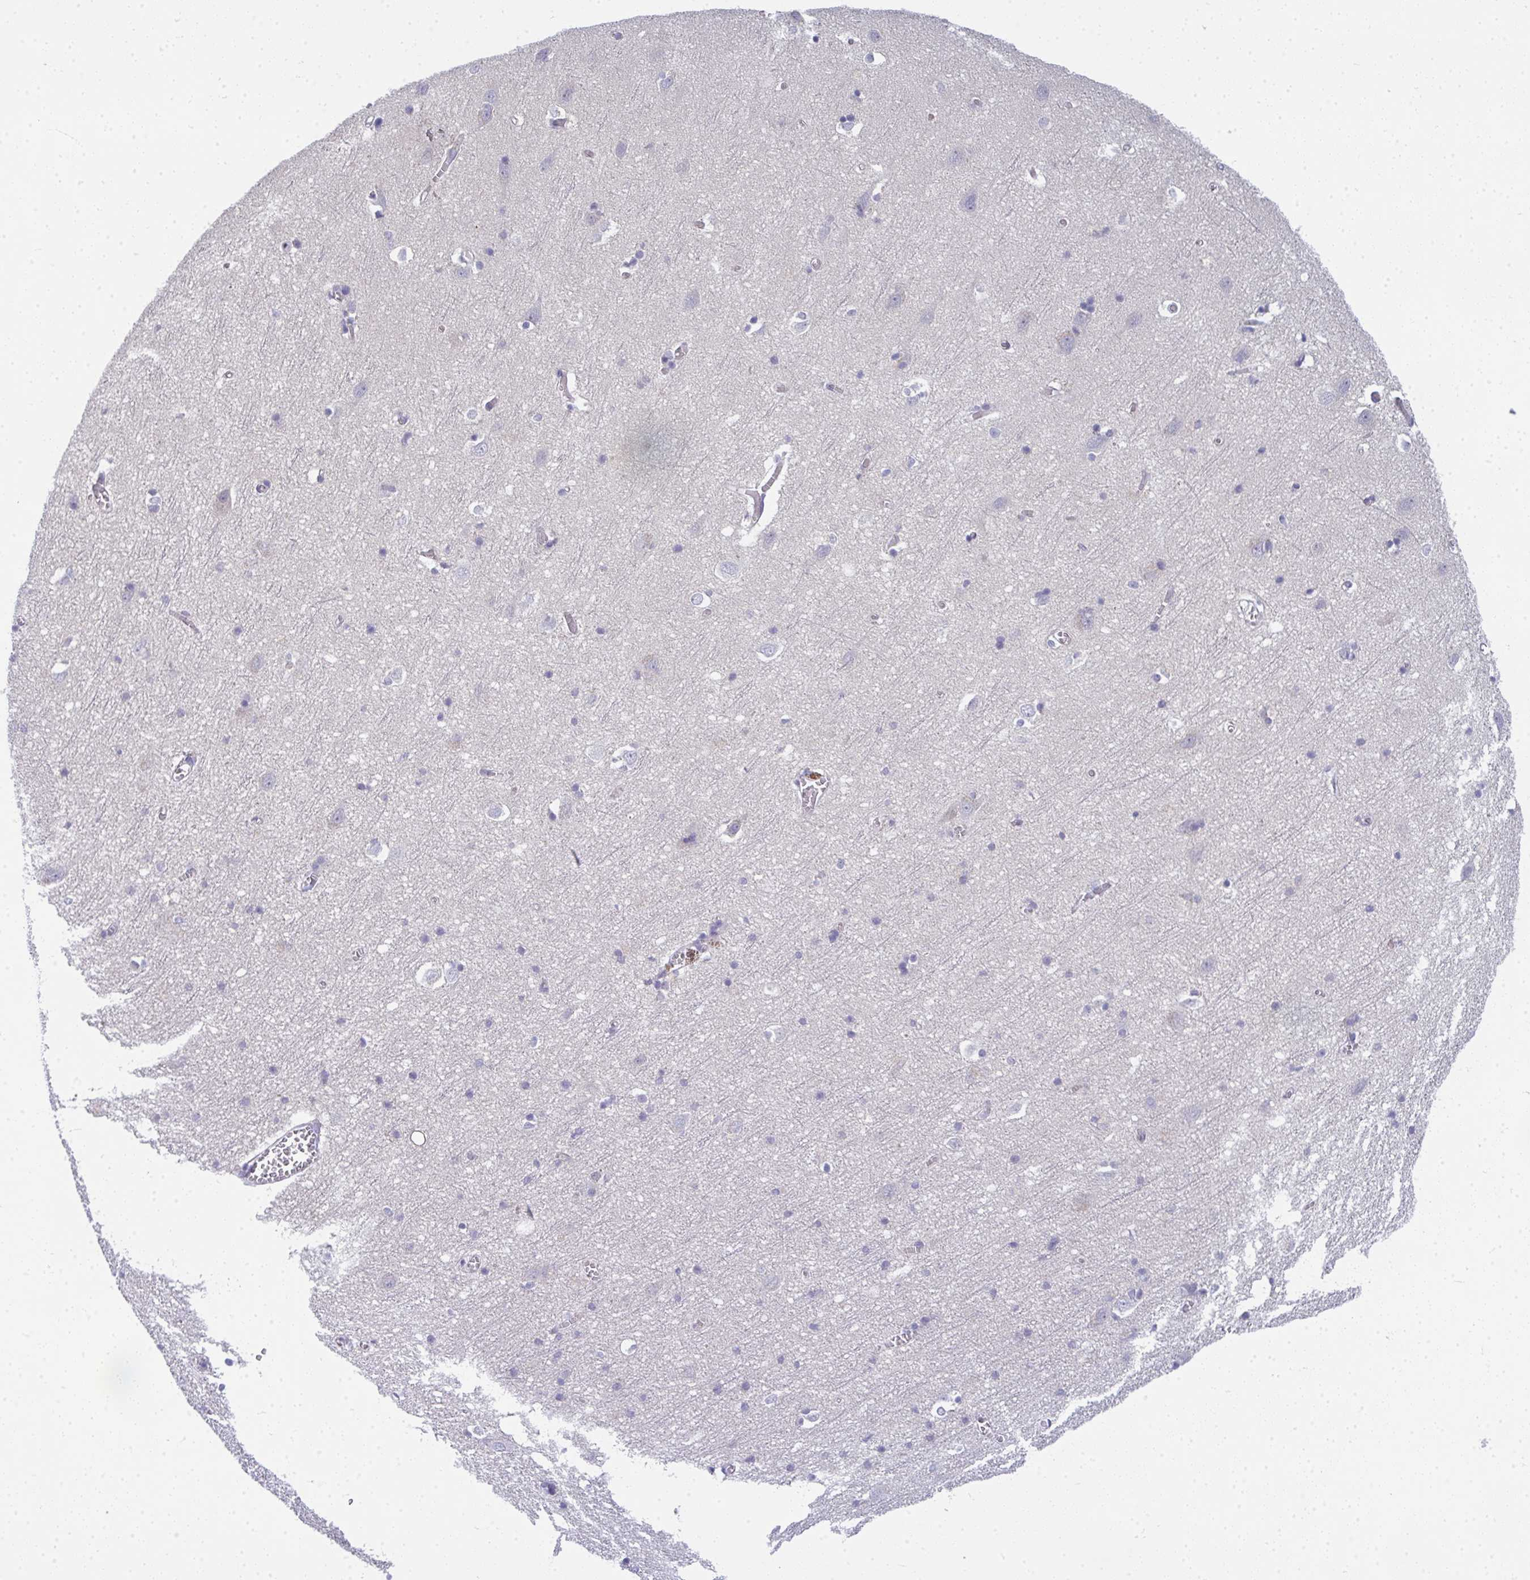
{"staining": {"intensity": "negative", "quantity": "none", "location": "none"}, "tissue": "cerebral cortex", "cell_type": "Endothelial cells", "image_type": "normal", "snomed": [{"axis": "morphology", "description": "Normal tissue, NOS"}, {"axis": "topography", "description": "Cerebral cortex"}], "caption": "Immunohistochemistry (IHC) image of unremarkable cerebral cortex: cerebral cortex stained with DAB demonstrates no significant protein staining in endothelial cells.", "gene": "TMEM82", "patient": {"sex": "male", "age": 70}}